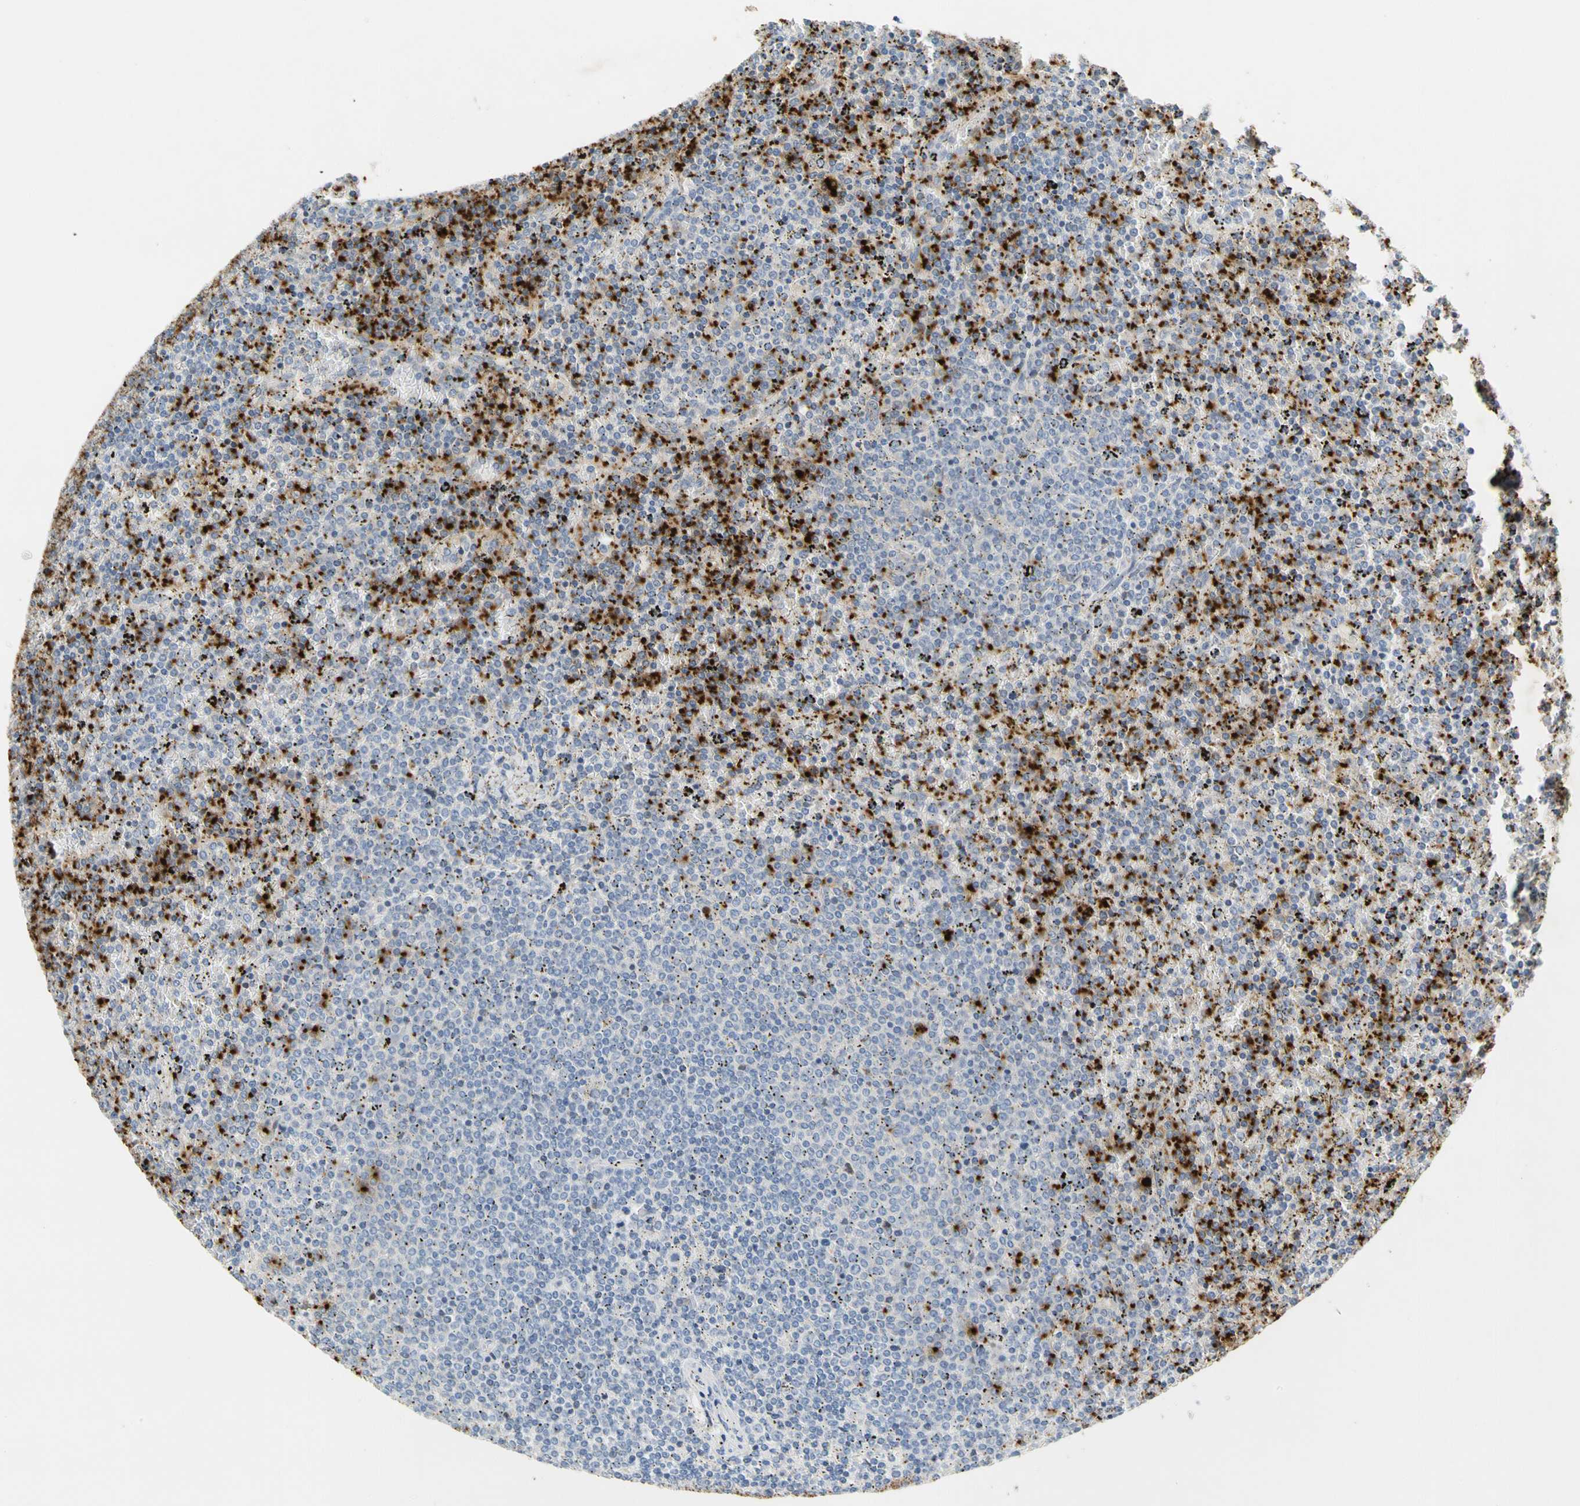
{"staining": {"intensity": "negative", "quantity": "none", "location": "none"}, "tissue": "lymphoma", "cell_type": "Tumor cells", "image_type": "cancer", "snomed": [{"axis": "morphology", "description": "Malignant lymphoma, non-Hodgkin's type, Low grade"}, {"axis": "topography", "description": "Spleen"}], "caption": "DAB (3,3'-diaminobenzidine) immunohistochemical staining of lymphoma shows no significant positivity in tumor cells.", "gene": "PPBP", "patient": {"sex": "female", "age": 77}}